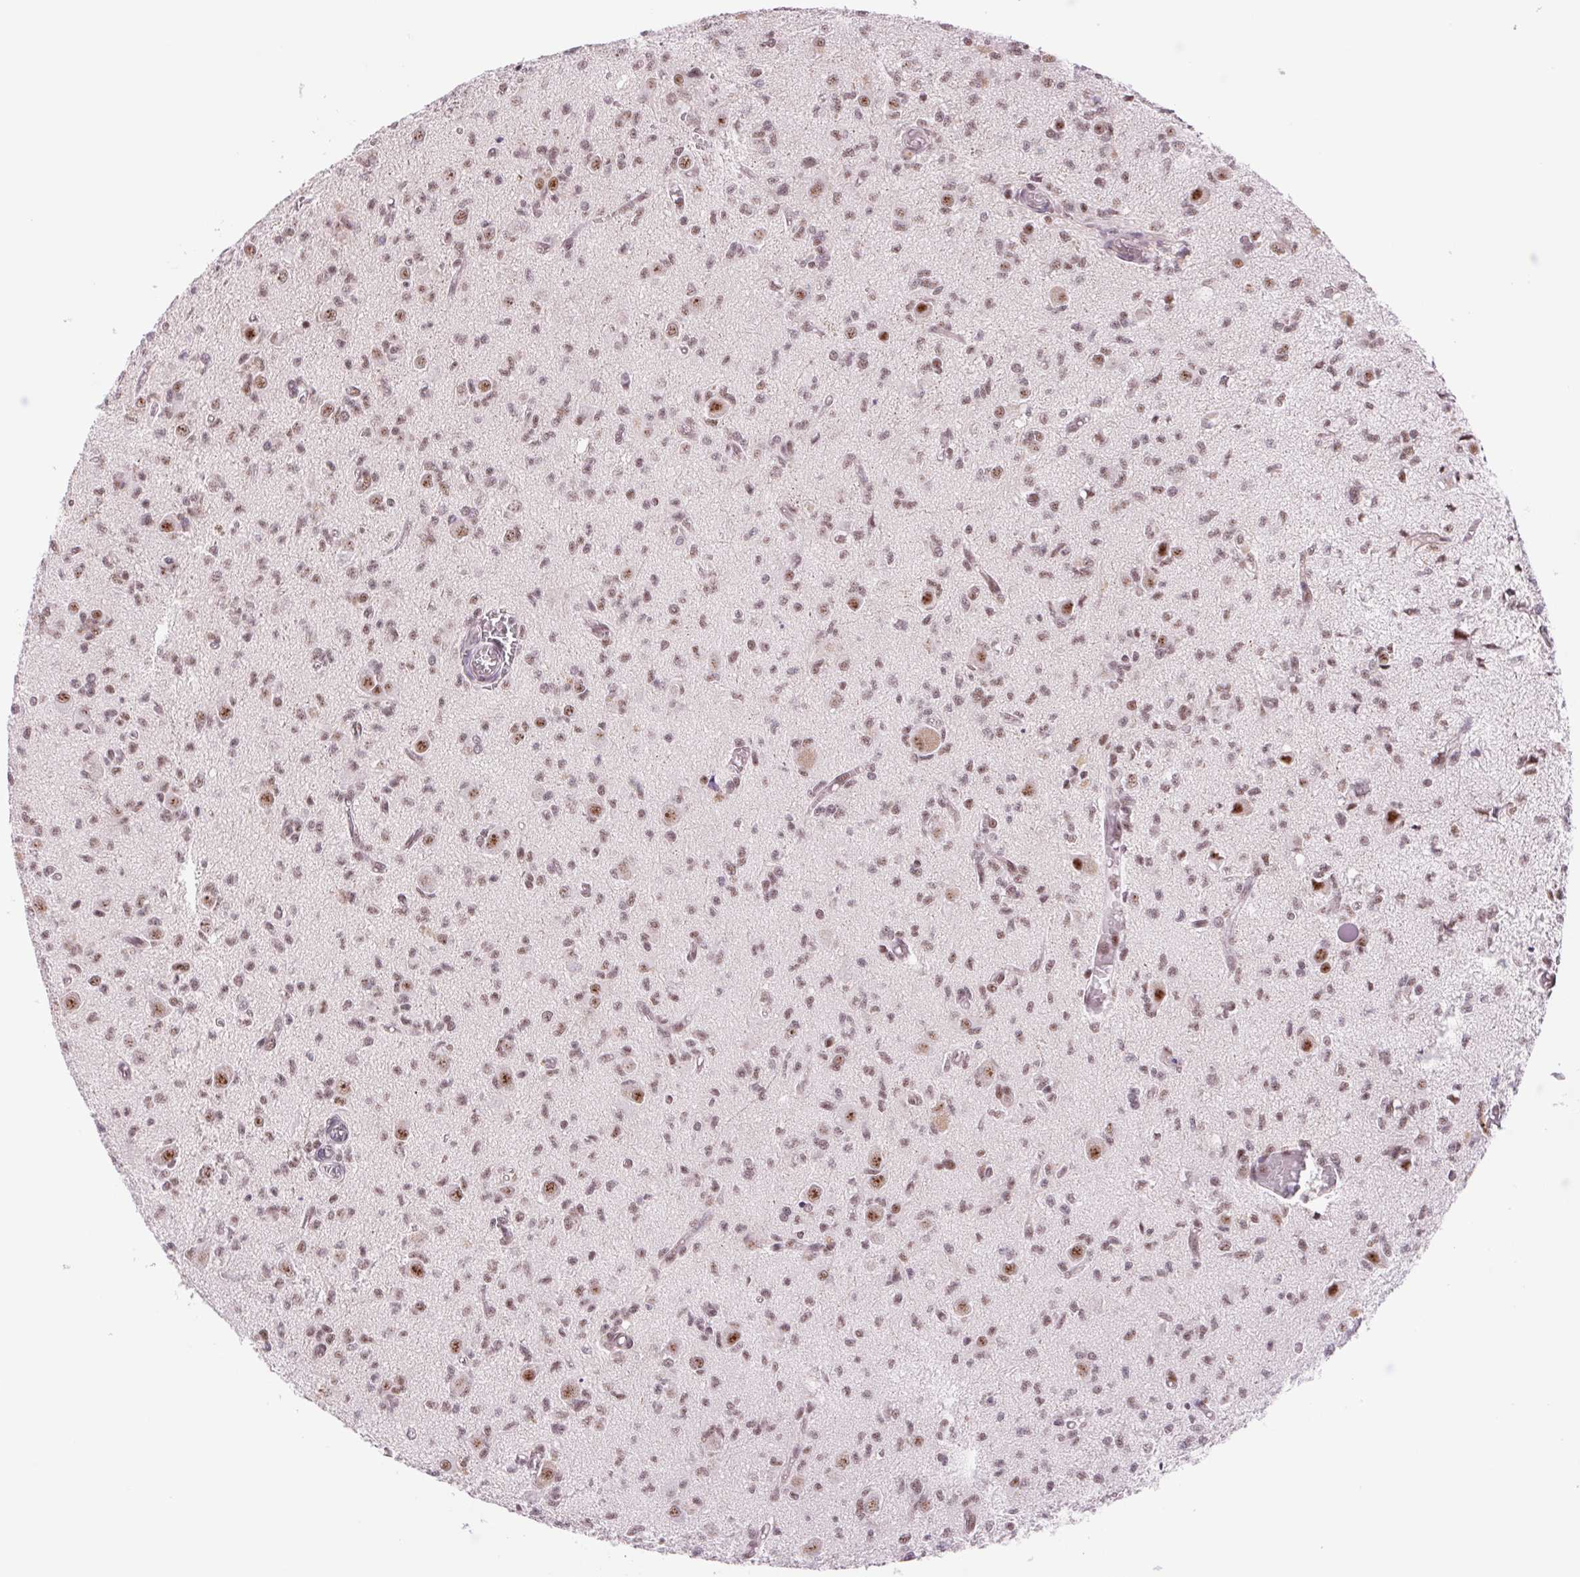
{"staining": {"intensity": "weak", "quantity": "25%-75%", "location": "nuclear"}, "tissue": "glioma", "cell_type": "Tumor cells", "image_type": "cancer", "snomed": [{"axis": "morphology", "description": "Glioma, malignant, Low grade"}, {"axis": "topography", "description": "Brain"}], "caption": "Immunohistochemistry (IHC) histopathology image of malignant low-grade glioma stained for a protein (brown), which exhibits low levels of weak nuclear staining in about 25%-75% of tumor cells.", "gene": "ZC3H14", "patient": {"sex": "male", "age": 64}}